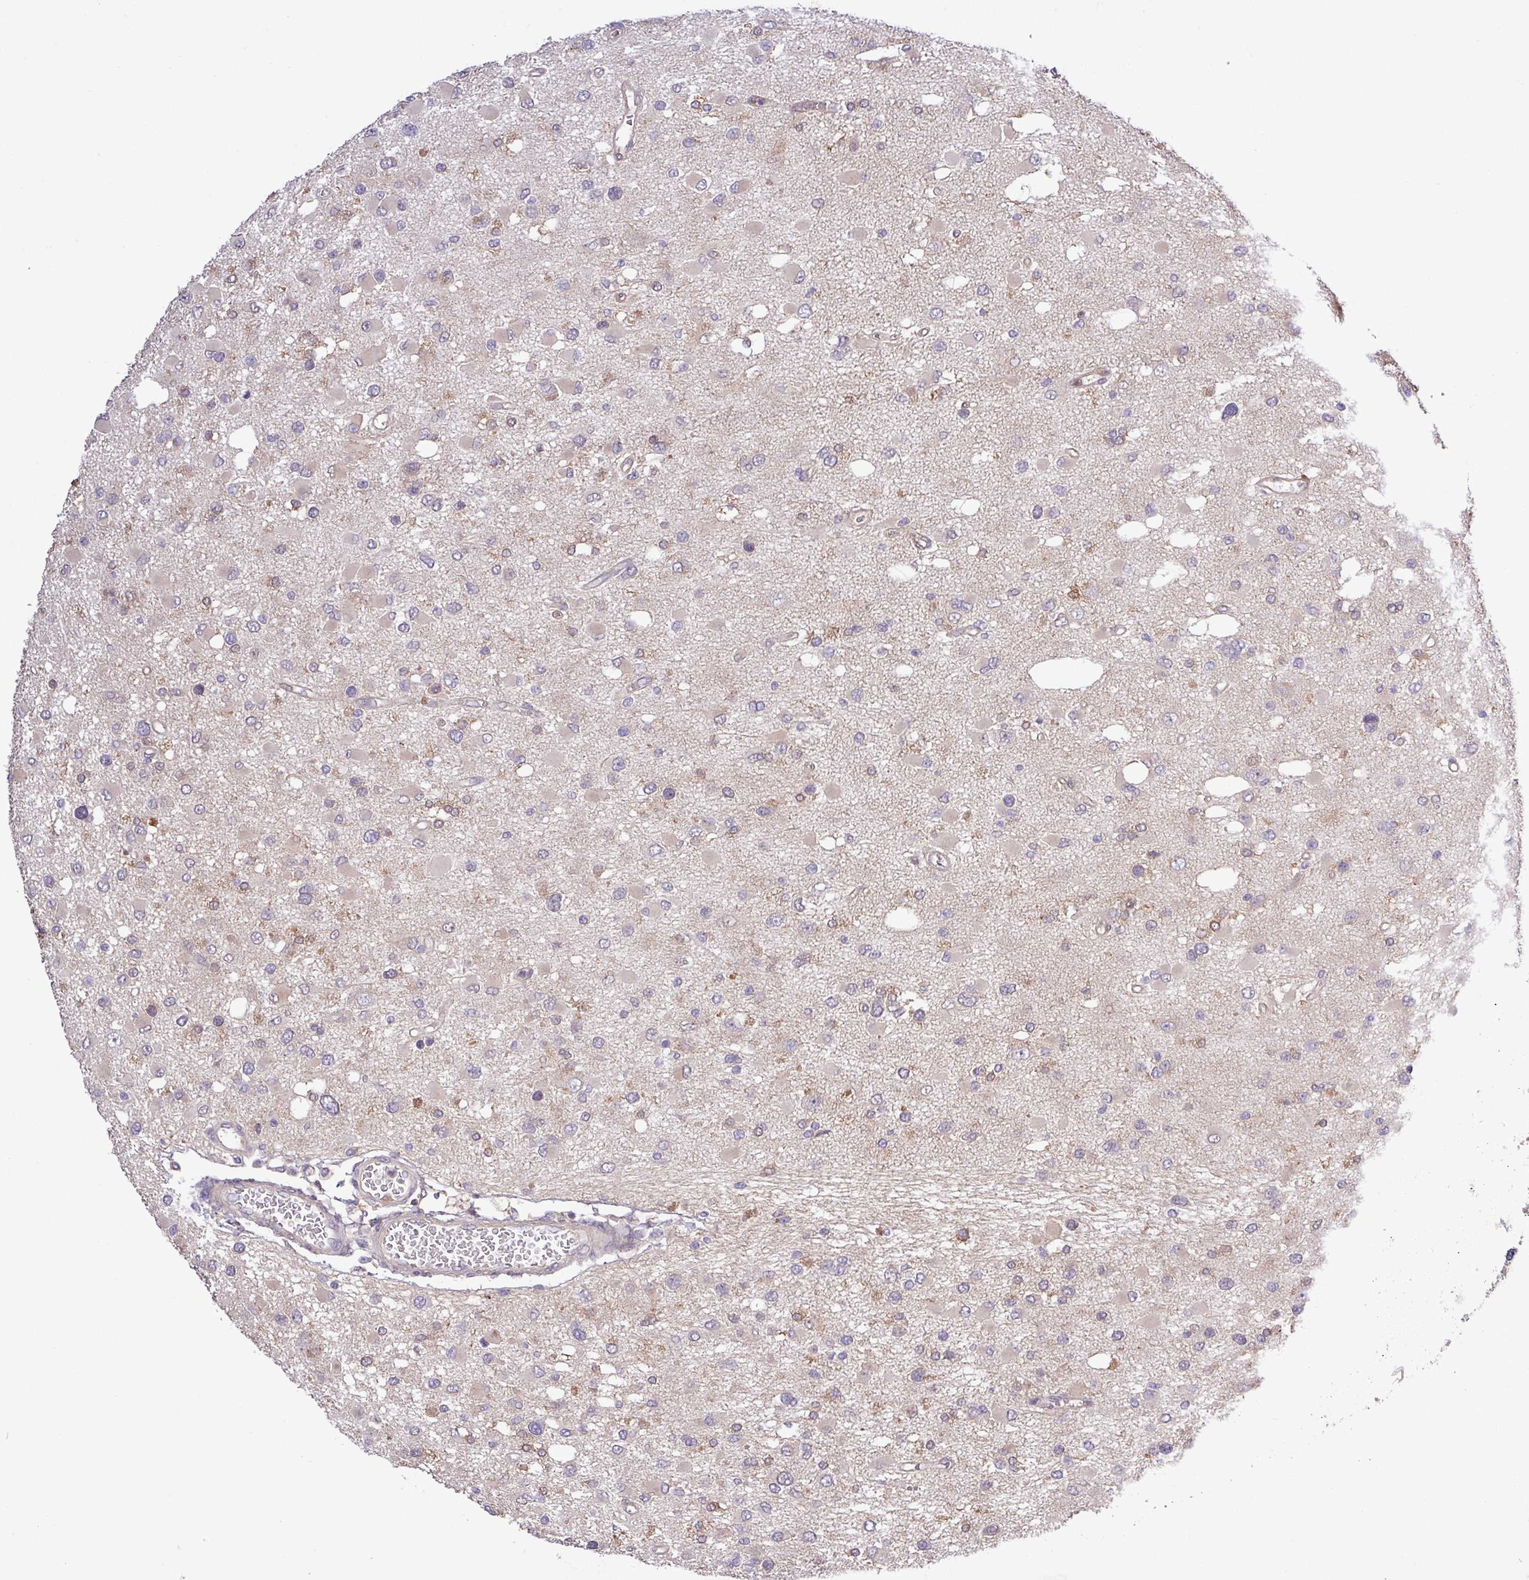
{"staining": {"intensity": "negative", "quantity": "none", "location": "none"}, "tissue": "glioma", "cell_type": "Tumor cells", "image_type": "cancer", "snomed": [{"axis": "morphology", "description": "Glioma, malignant, High grade"}, {"axis": "topography", "description": "Brain"}], "caption": "This photomicrograph is of high-grade glioma (malignant) stained with immunohistochemistry (IHC) to label a protein in brown with the nuclei are counter-stained blue. There is no positivity in tumor cells.", "gene": "CARHSP1", "patient": {"sex": "male", "age": 53}}